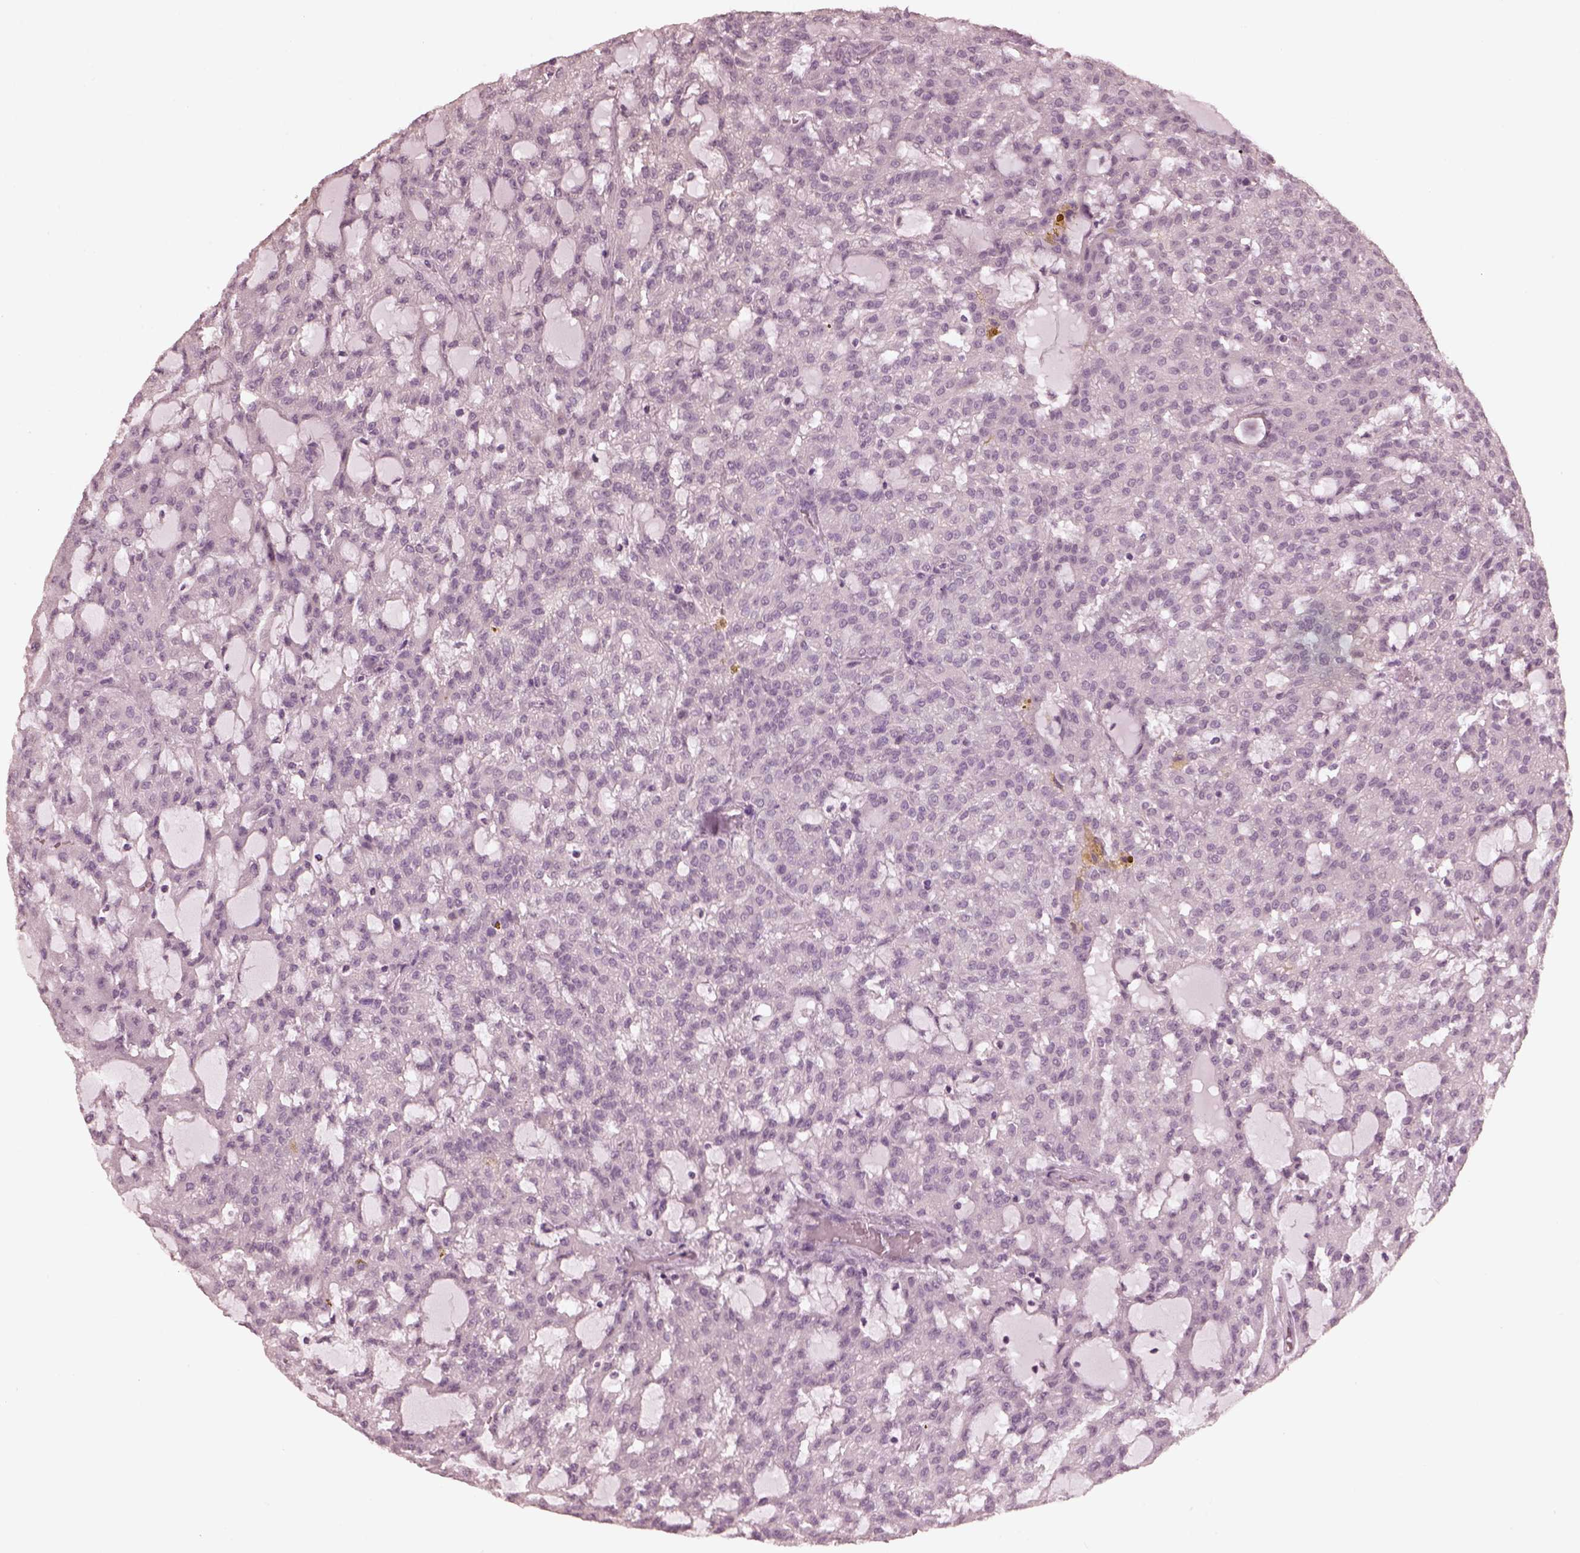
{"staining": {"intensity": "negative", "quantity": "none", "location": "none"}, "tissue": "renal cancer", "cell_type": "Tumor cells", "image_type": "cancer", "snomed": [{"axis": "morphology", "description": "Adenocarcinoma, NOS"}, {"axis": "topography", "description": "Kidney"}], "caption": "This micrograph is of renal cancer stained with immunohistochemistry to label a protein in brown with the nuclei are counter-stained blue. There is no expression in tumor cells.", "gene": "OPTC", "patient": {"sex": "male", "age": 63}}